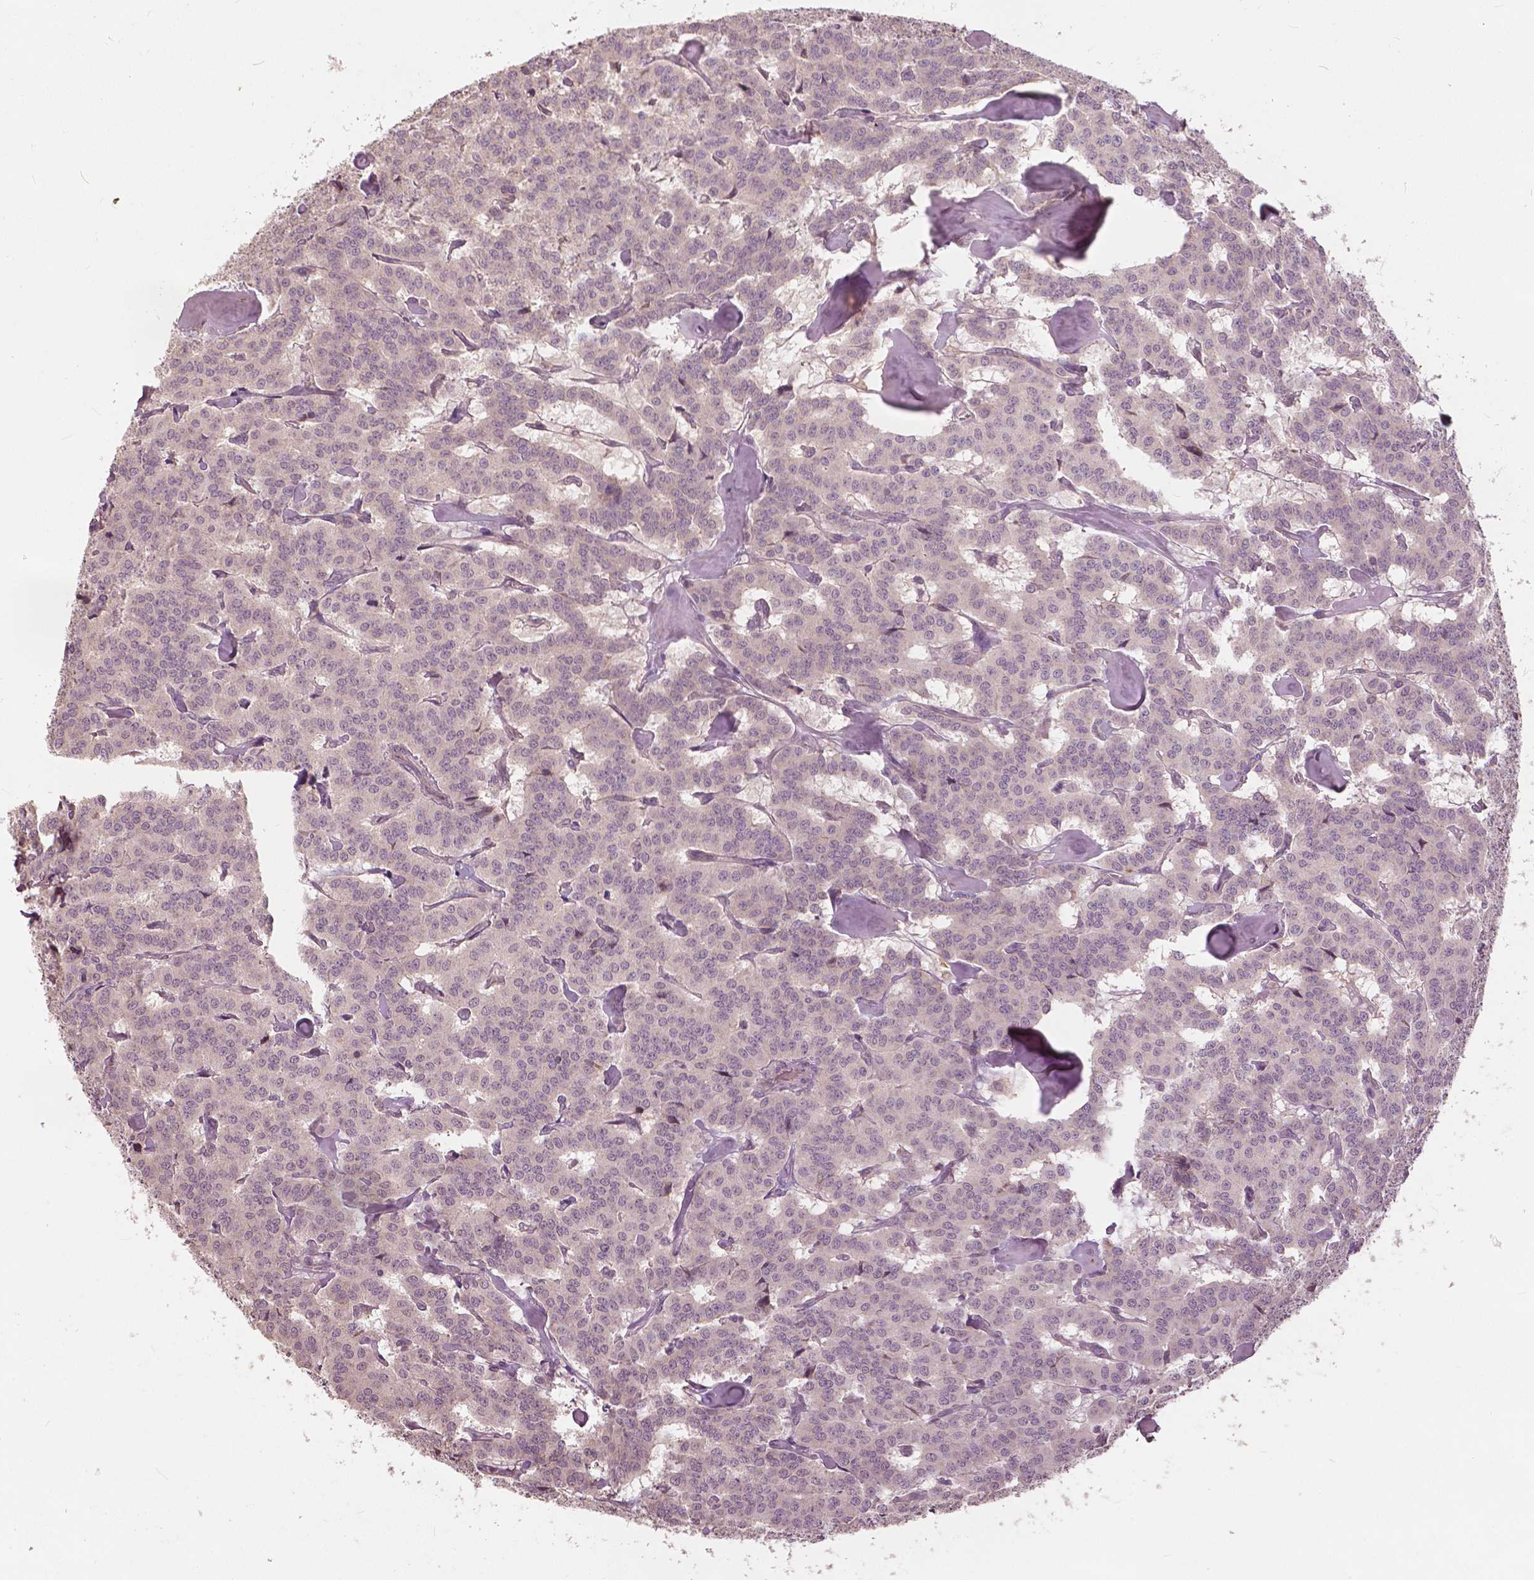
{"staining": {"intensity": "negative", "quantity": "none", "location": "none"}, "tissue": "carcinoid", "cell_type": "Tumor cells", "image_type": "cancer", "snomed": [{"axis": "morphology", "description": "Carcinoid, malignant, NOS"}, {"axis": "topography", "description": "Lung"}], "caption": "A high-resolution histopathology image shows IHC staining of carcinoid, which displays no significant expression in tumor cells.", "gene": "ANGPTL4", "patient": {"sex": "female", "age": 46}}